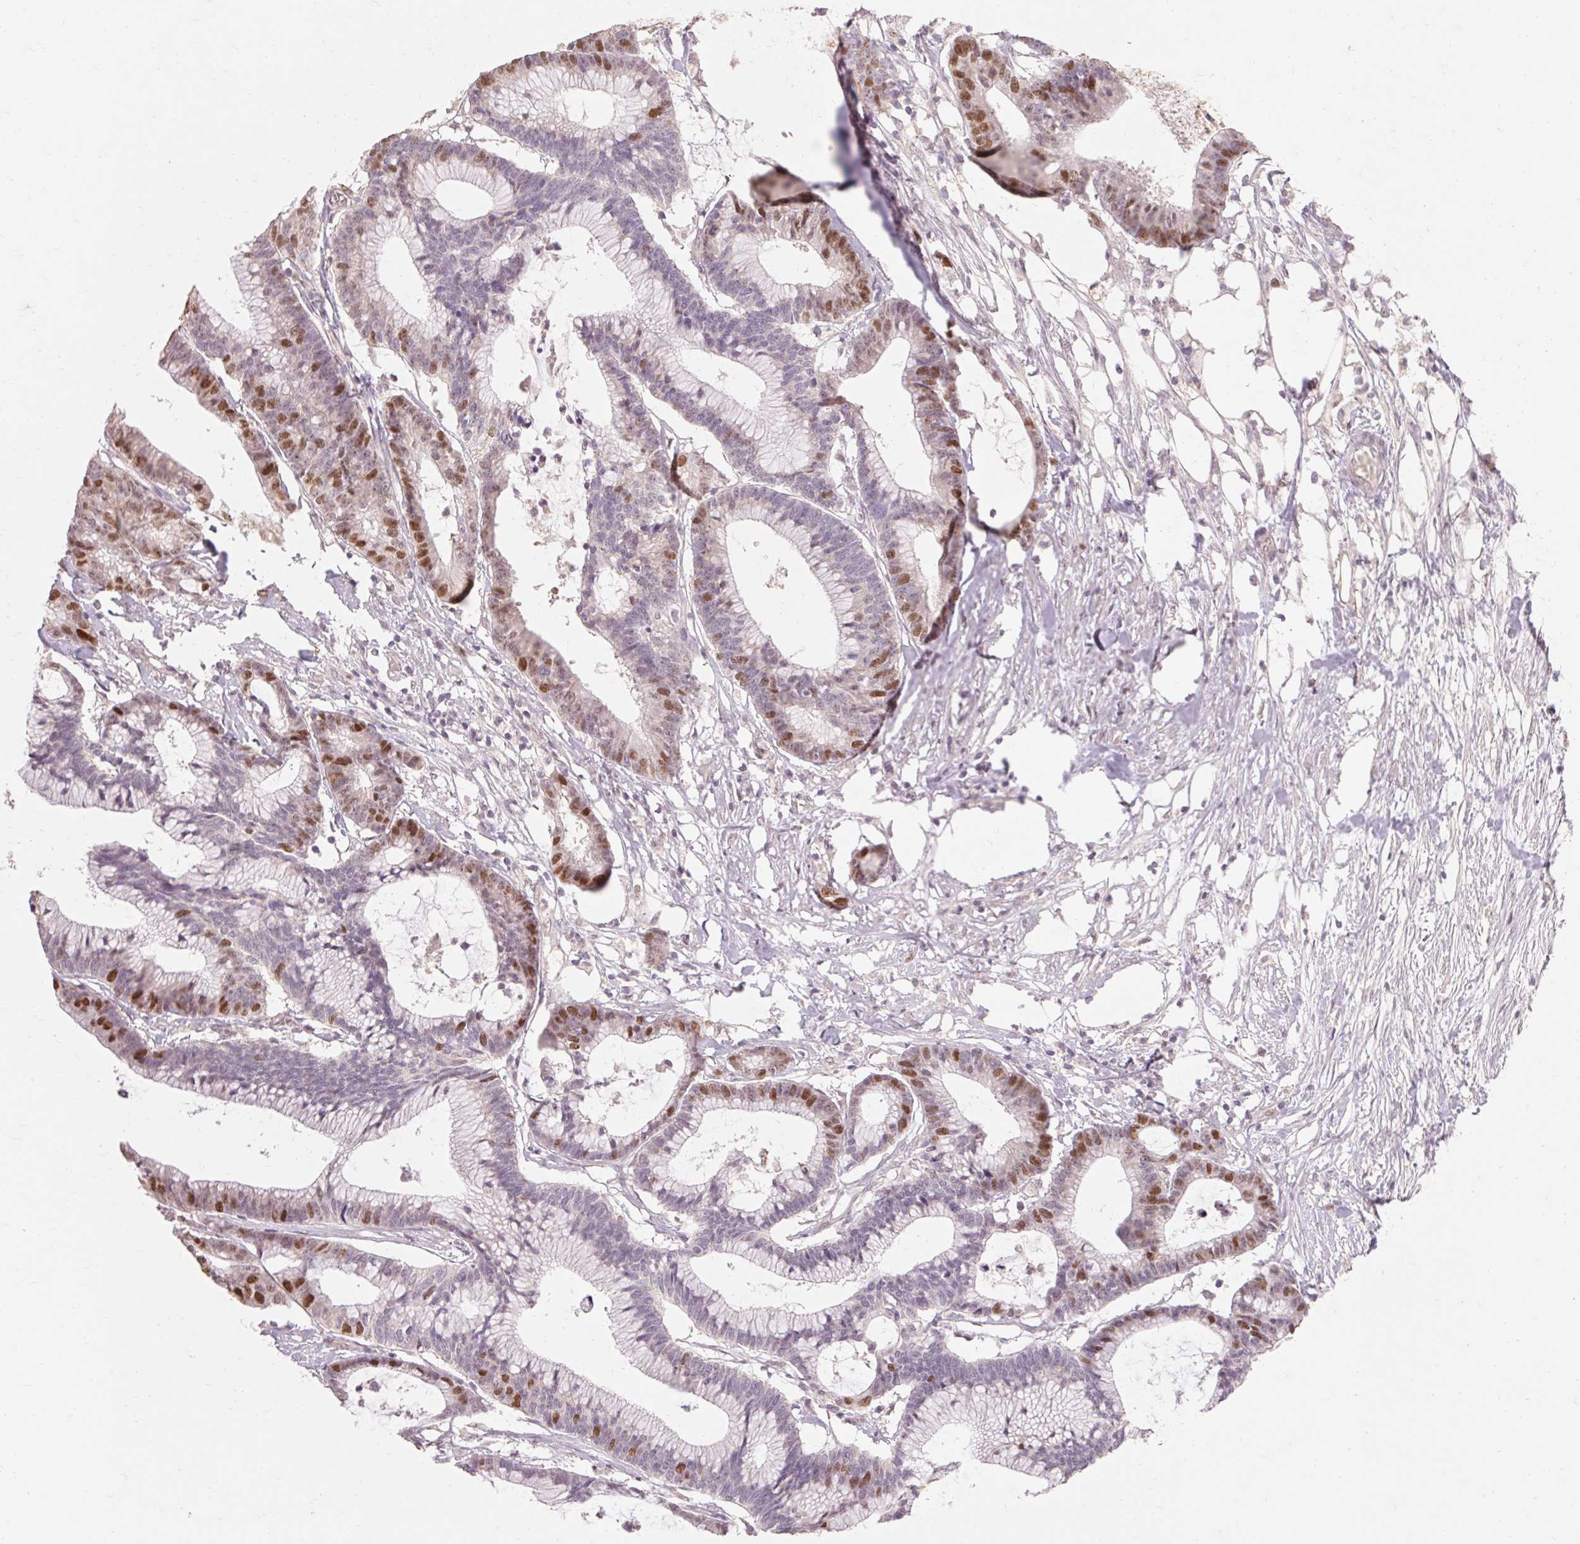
{"staining": {"intensity": "moderate", "quantity": "25%-75%", "location": "nuclear"}, "tissue": "colorectal cancer", "cell_type": "Tumor cells", "image_type": "cancer", "snomed": [{"axis": "morphology", "description": "Adenocarcinoma, NOS"}, {"axis": "topography", "description": "Colon"}], "caption": "An image showing moderate nuclear expression in about 25%-75% of tumor cells in colorectal cancer, as visualized by brown immunohistochemical staining.", "gene": "SKP2", "patient": {"sex": "female", "age": 78}}